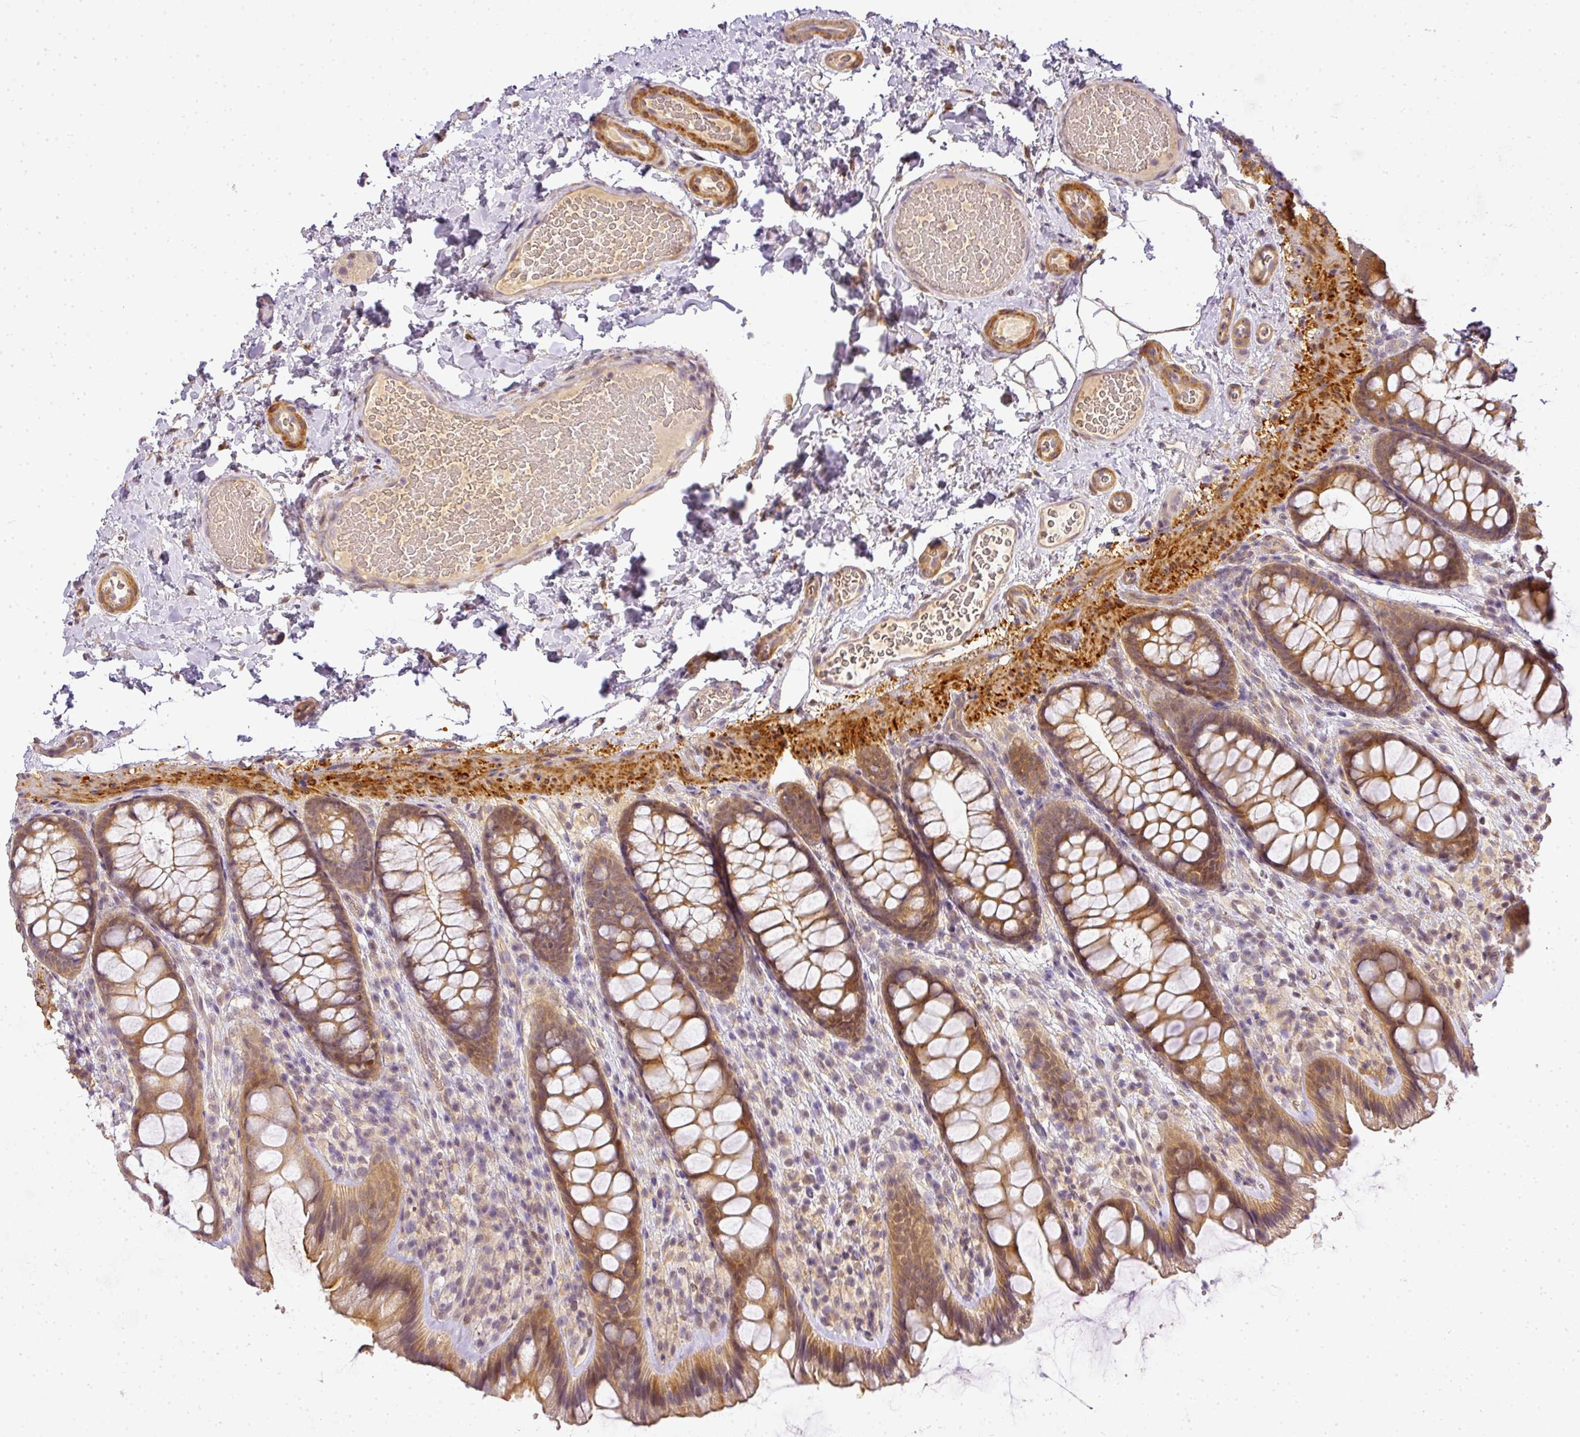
{"staining": {"intensity": "moderate", "quantity": ">75%", "location": "cytoplasmic/membranous"}, "tissue": "colon", "cell_type": "Endothelial cells", "image_type": "normal", "snomed": [{"axis": "morphology", "description": "Normal tissue, NOS"}, {"axis": "topography", "description": "Colon"}], "caption": "Immunohistochemical staining of unremarkable colon displays >75% levels of moderate cytoplasmic/membranous protein expression in approximately >75% of endothelial cells. The protein of interest is stained brown, and the nuclei are stained in blue (DAB (3,3'-diaminobenzidine) IHC with brightfield microscopy, high magnification).", "gene": "ADH5", "patient": {"sex": "male", "age": 46}}